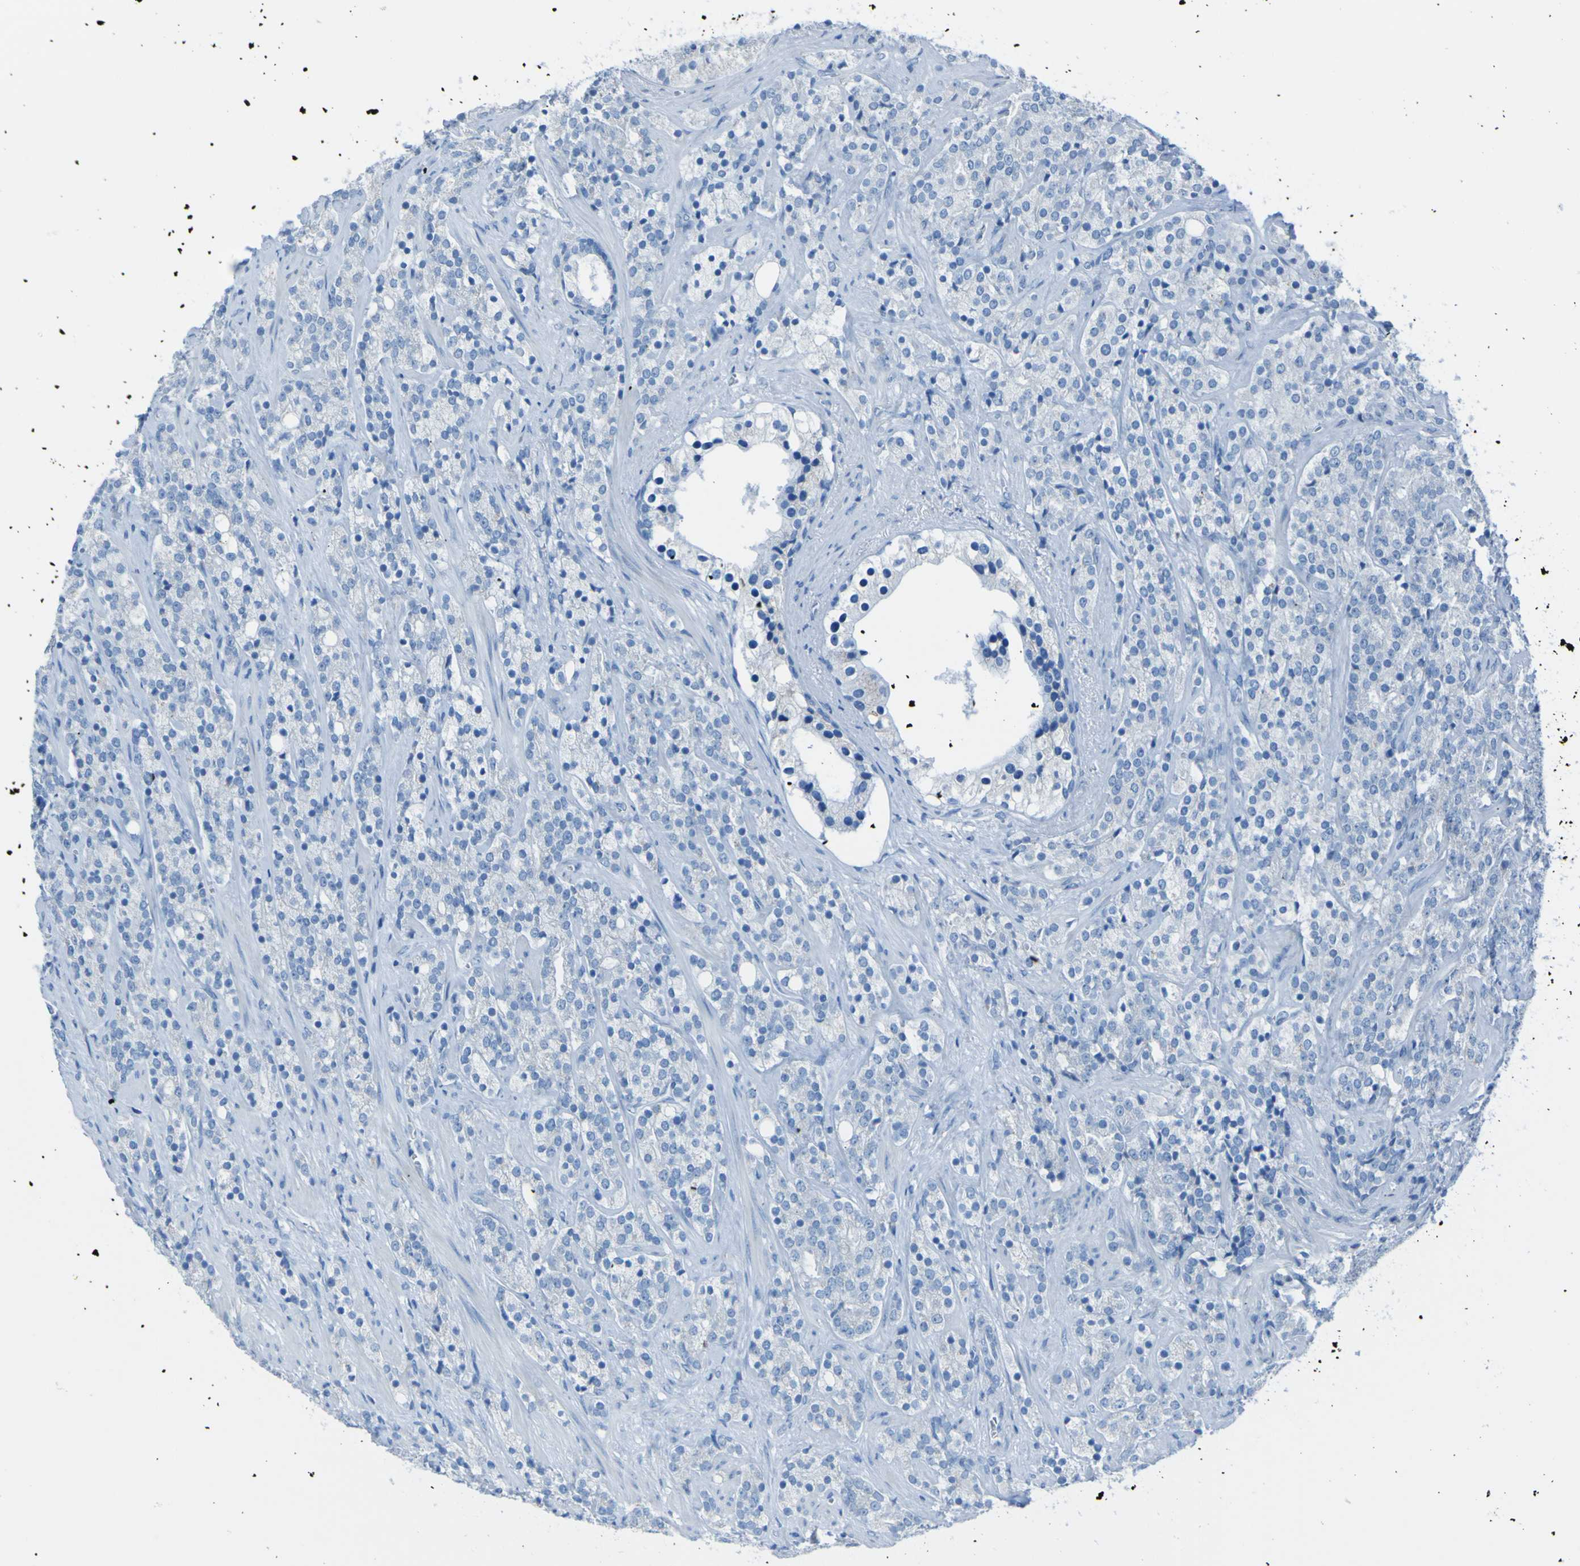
{"staining": {"intensity": "negative", "quantity": "none", "location": "none"}, "tissue": "prostate cancer", "cell_type": "Tumor cells", "image_type": "cancer", "snomed": [{"axis": "morphology", "description": "Adenocarcinoma, High grade"}, {"axis": "topography", "description": "Prostate"}], "caption": "This is an immunohistochemistry (IHC) photomicrograph of adenocarcinoma (high-grade) (prostate). There is no expression in tumor cells.", "gene": "ACMSD", "patient": {"sex": "male", "age": 71}}